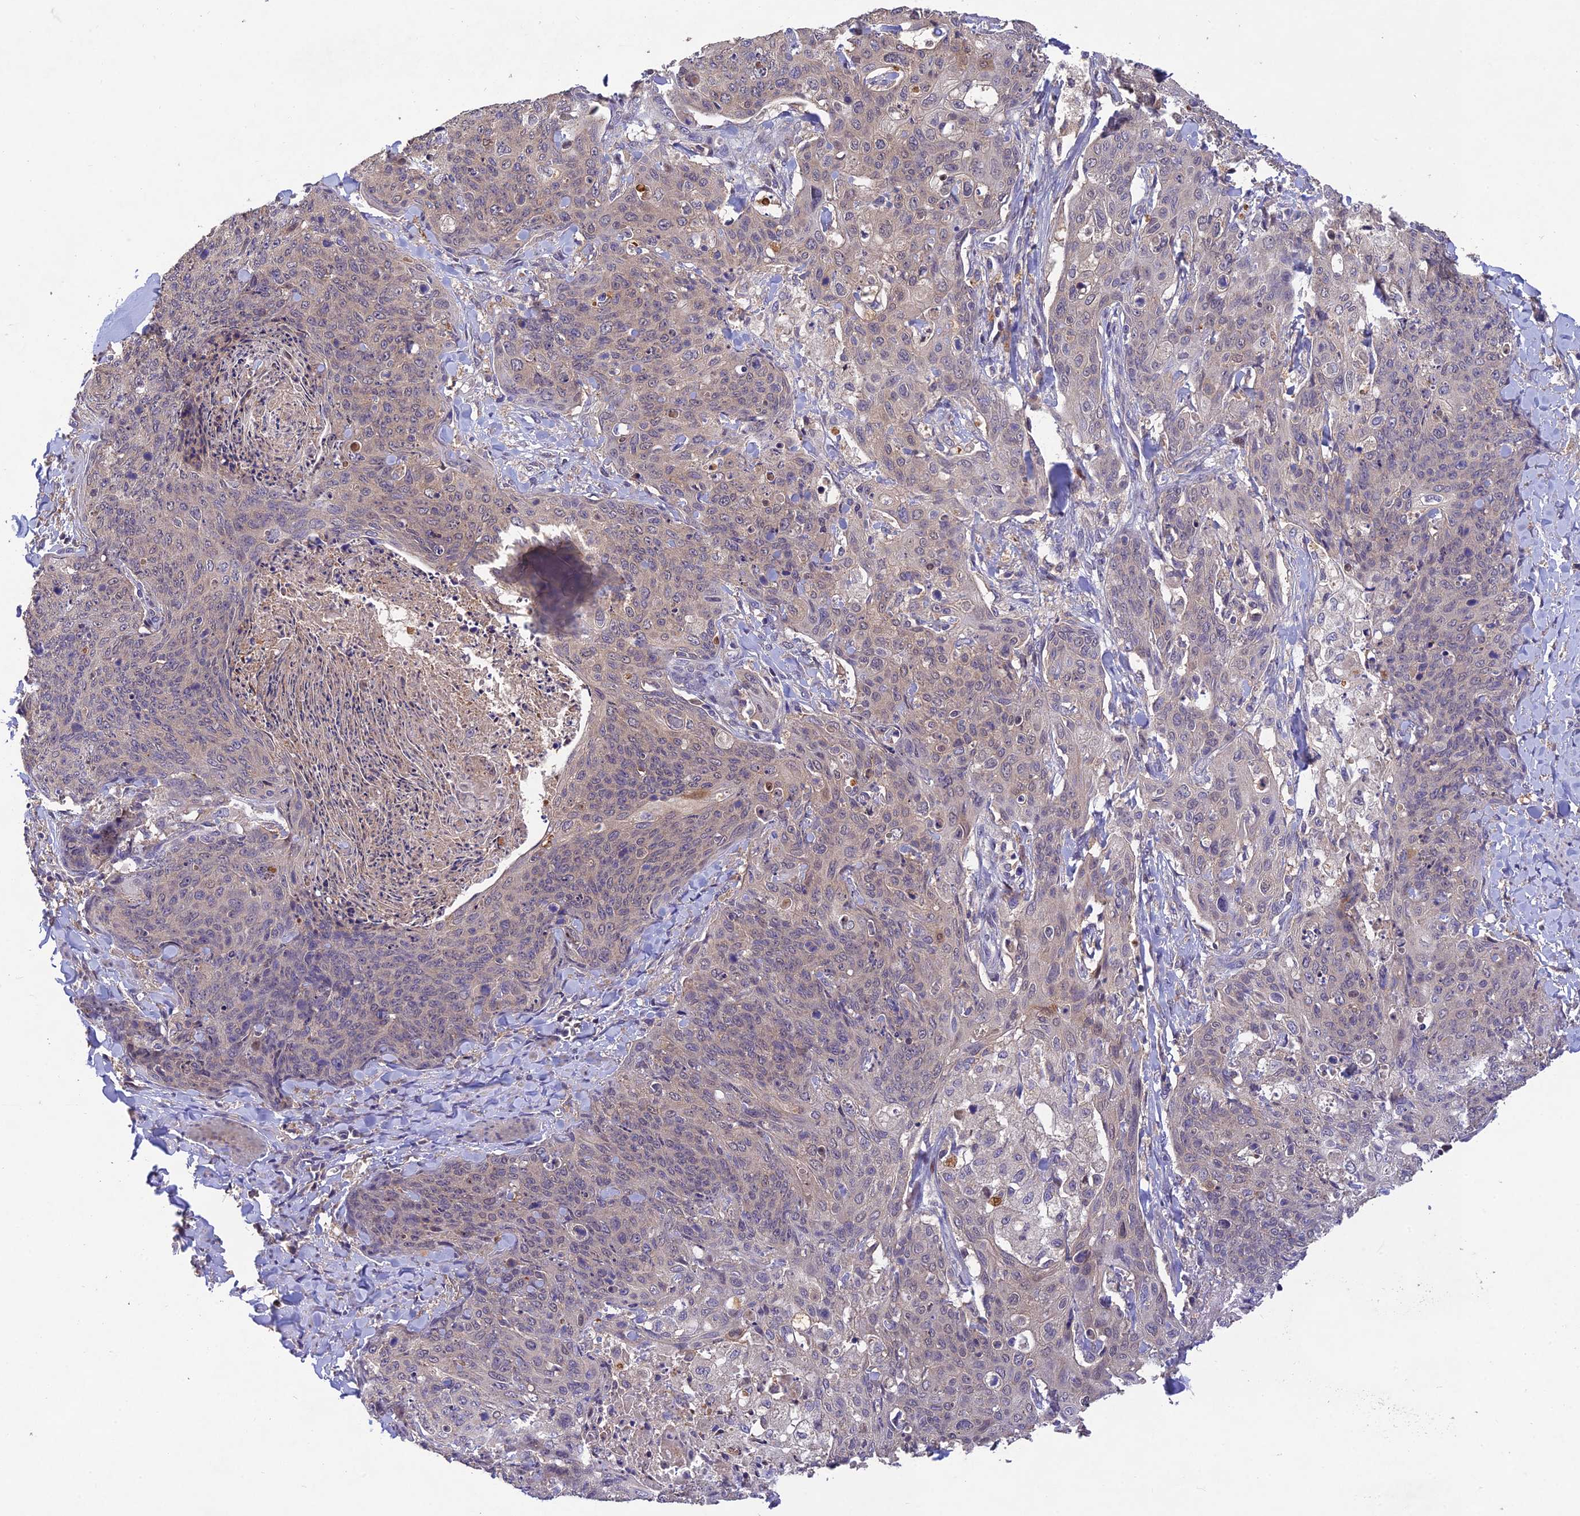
{"staining": {"intensity": "negative", "quantity": "none", "location": "none"}, "tissue": "skin cancer", "cell_type": "Tumor cells", "image_type": "cancer", "snomed": [{"axis": "morphology", "description": "Squamous cell carcinoma, NOS"}, {"axis": "topography", "description": "Skin"}, {"axis": "topography", "description": "Vulva"}], "caption": "Squamous cell carcinoma (skin) was stained to show a protein in brown. There is no significant staining in tumor cells. Nuclei are stained in blue.", "gene": "DENND5B", "patient": {"sex": "female", "age": 85}}